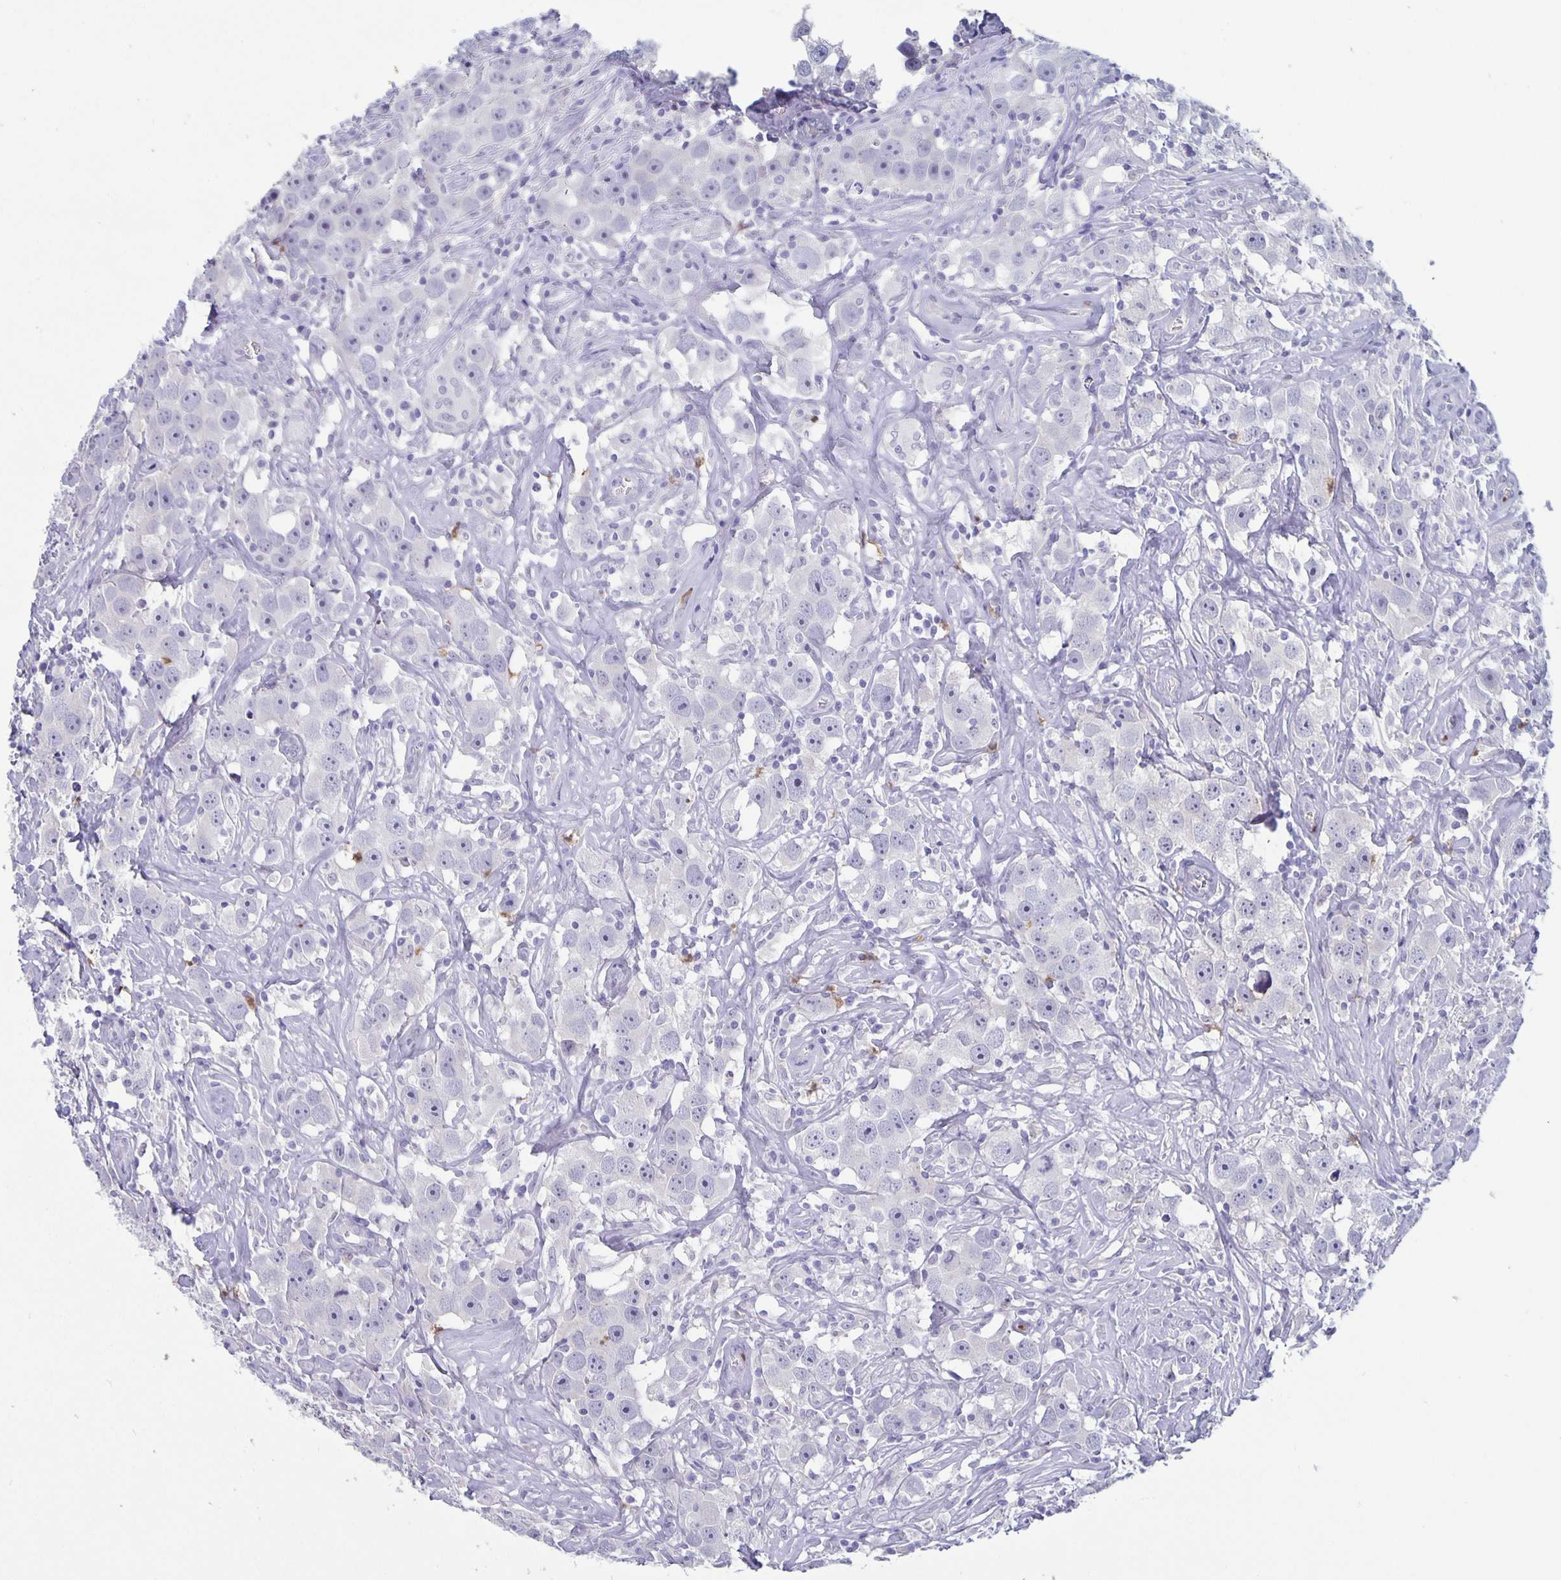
{"staining": {"intensity": "negative", "quantity": "none", "location": "none"}, "tissue": "testis cancer", "cell_type": "Tumor cells", "image_type": "cancer", "snomed": [{"axis": "morphology", "description": "Seminoma, NOS"}, {"axis": "topography", "description": "Testis"}], "caption": "This is an immunohistochemistry histopathology image of human testis seminoma. There is no staining in tumor cells.", "gene": "PLCB3", "patient": {"sex": "male", "age": 49}}